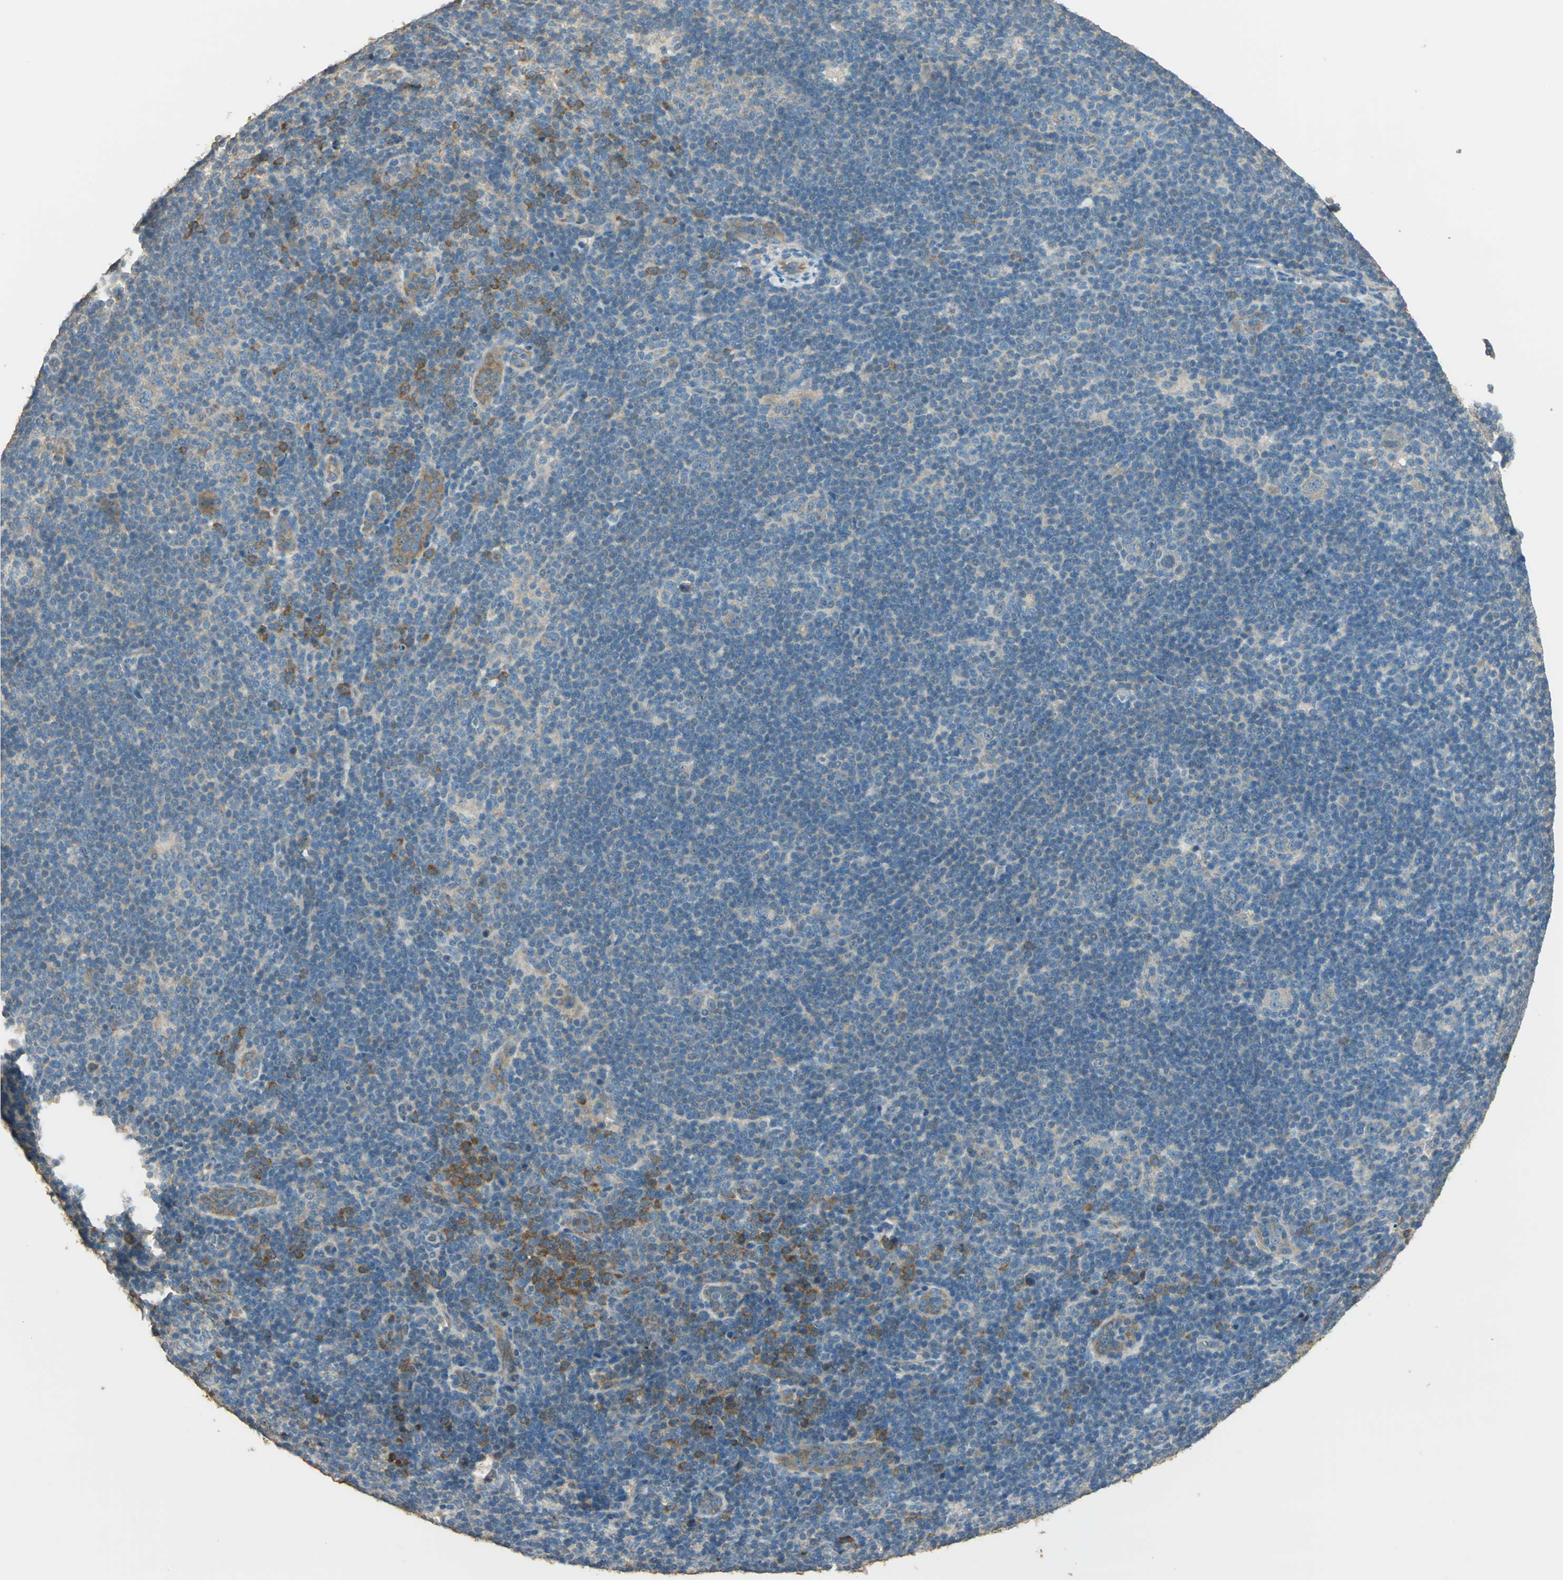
{"staining": {"intensity": "strong", "quantity": "<25%", "location": "cytoplasmic/membranous"}, "tissue": "lymphoma", "cell_type": "Tumor cells", "image_type": "cancer", "snomed": [{"axis": "morphology", "description": "Hodgkin's disease, NOS"}, {"axis": "topography", "description": "Lymph node"}], "caption": "Protein staining displays strong cytoplasmic/membranous expression in approximately <25% of tumor cells in lymphoma. Nuclei are stained in blue.", "gene": "SHC2", "patient": {"sex": "female", "age": 57}}